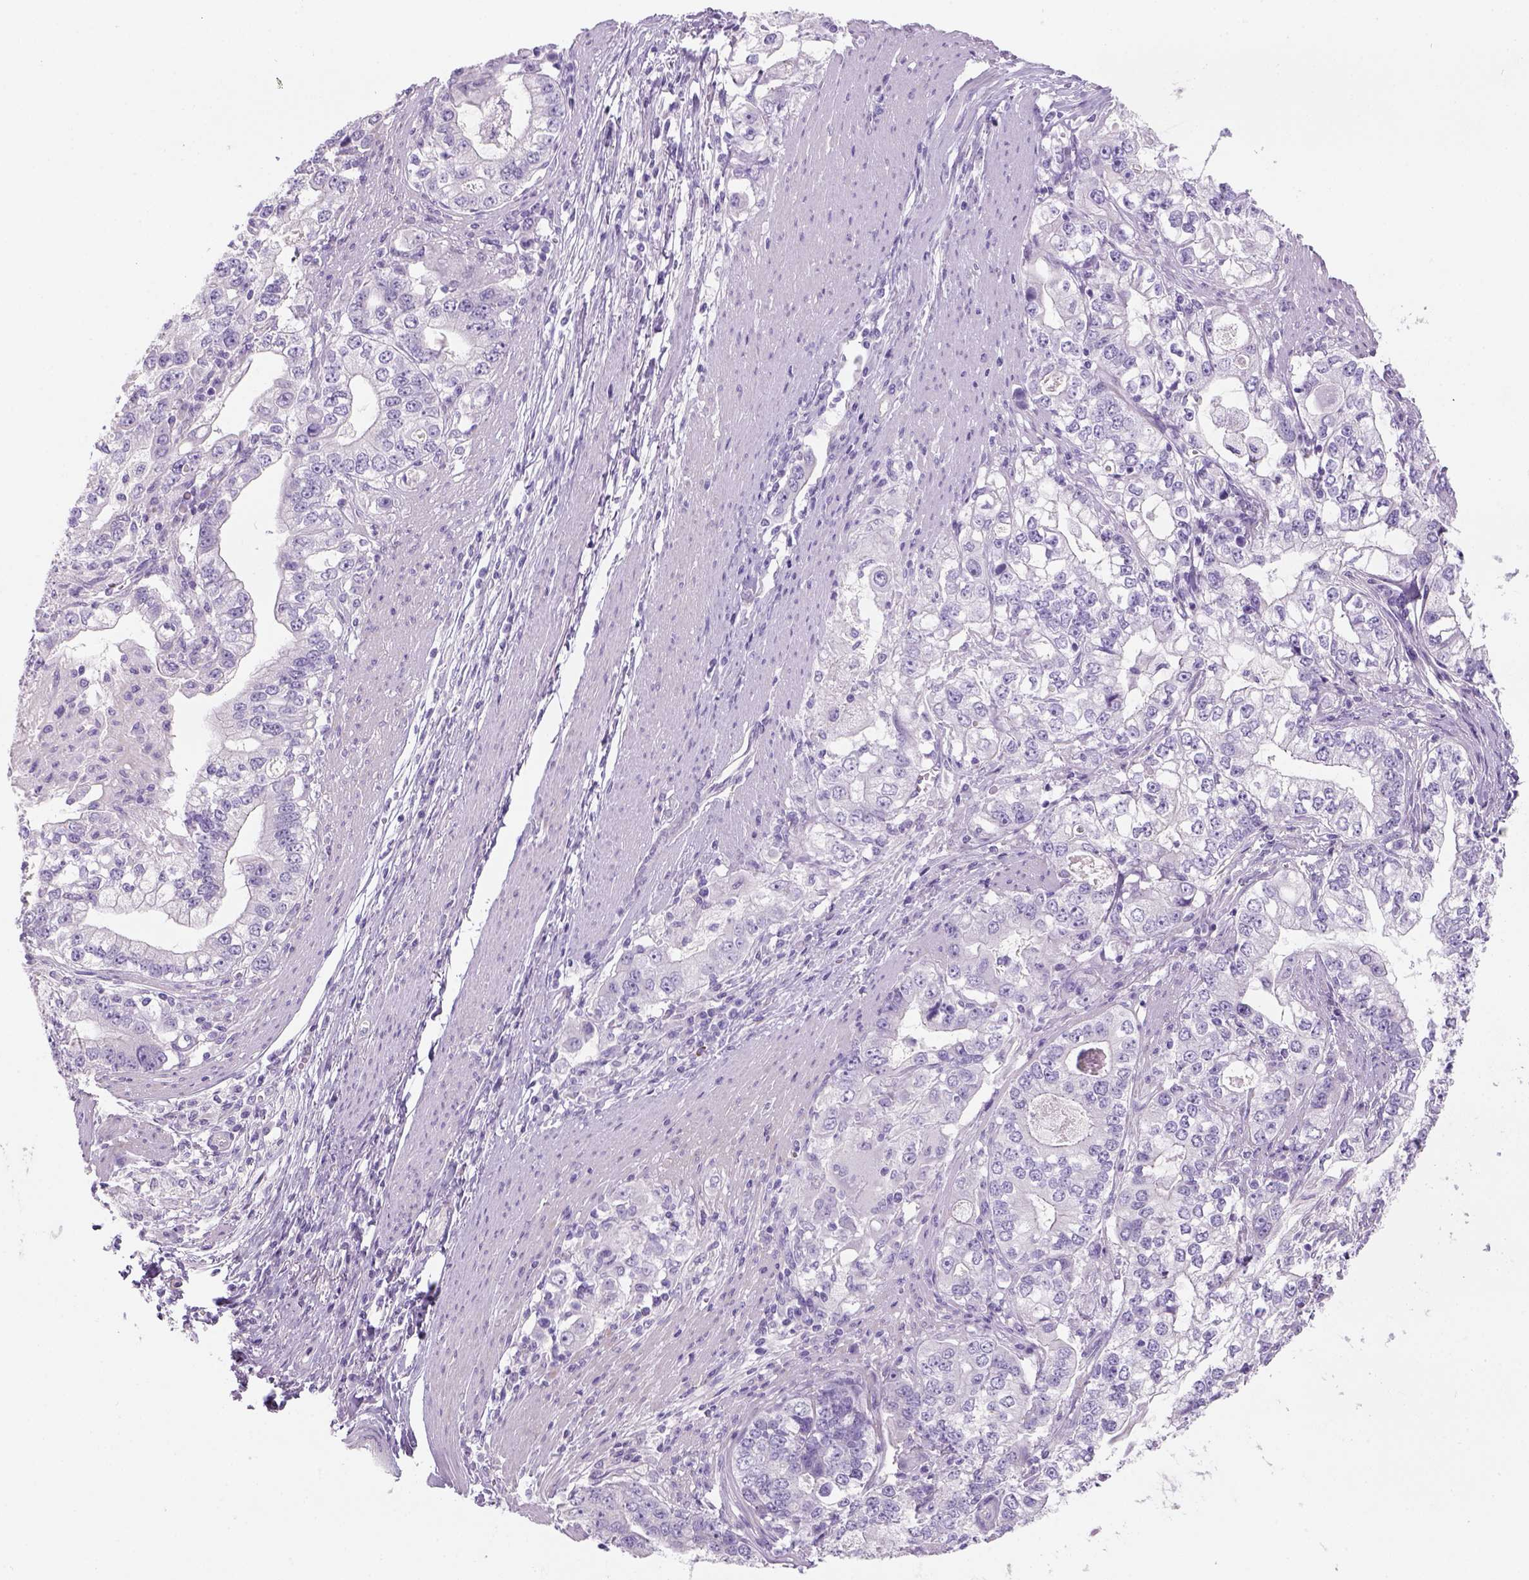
{"staining": {"intensity": "negative", "quantity": "none", "location": "none"}, "tissue": "stomach cancer", "cell_type": "Tumor cells", "image_type": "cancer", "snomed": [{"axis": "morphology", "description": "Adenocarcinoma, NOS"}, {"axis": "topography", "description": "Stomach, lower"}], "caption": "Stomach adenocarcinoma was stained to show a protein in brown. There is no significant positivity in tumor cells. (Brightfield microscopy of DAB immunohistochemistry (IHC) at high magnification).", "gene": "TENM4", "patient": {"sex": "female", "age": 72}}